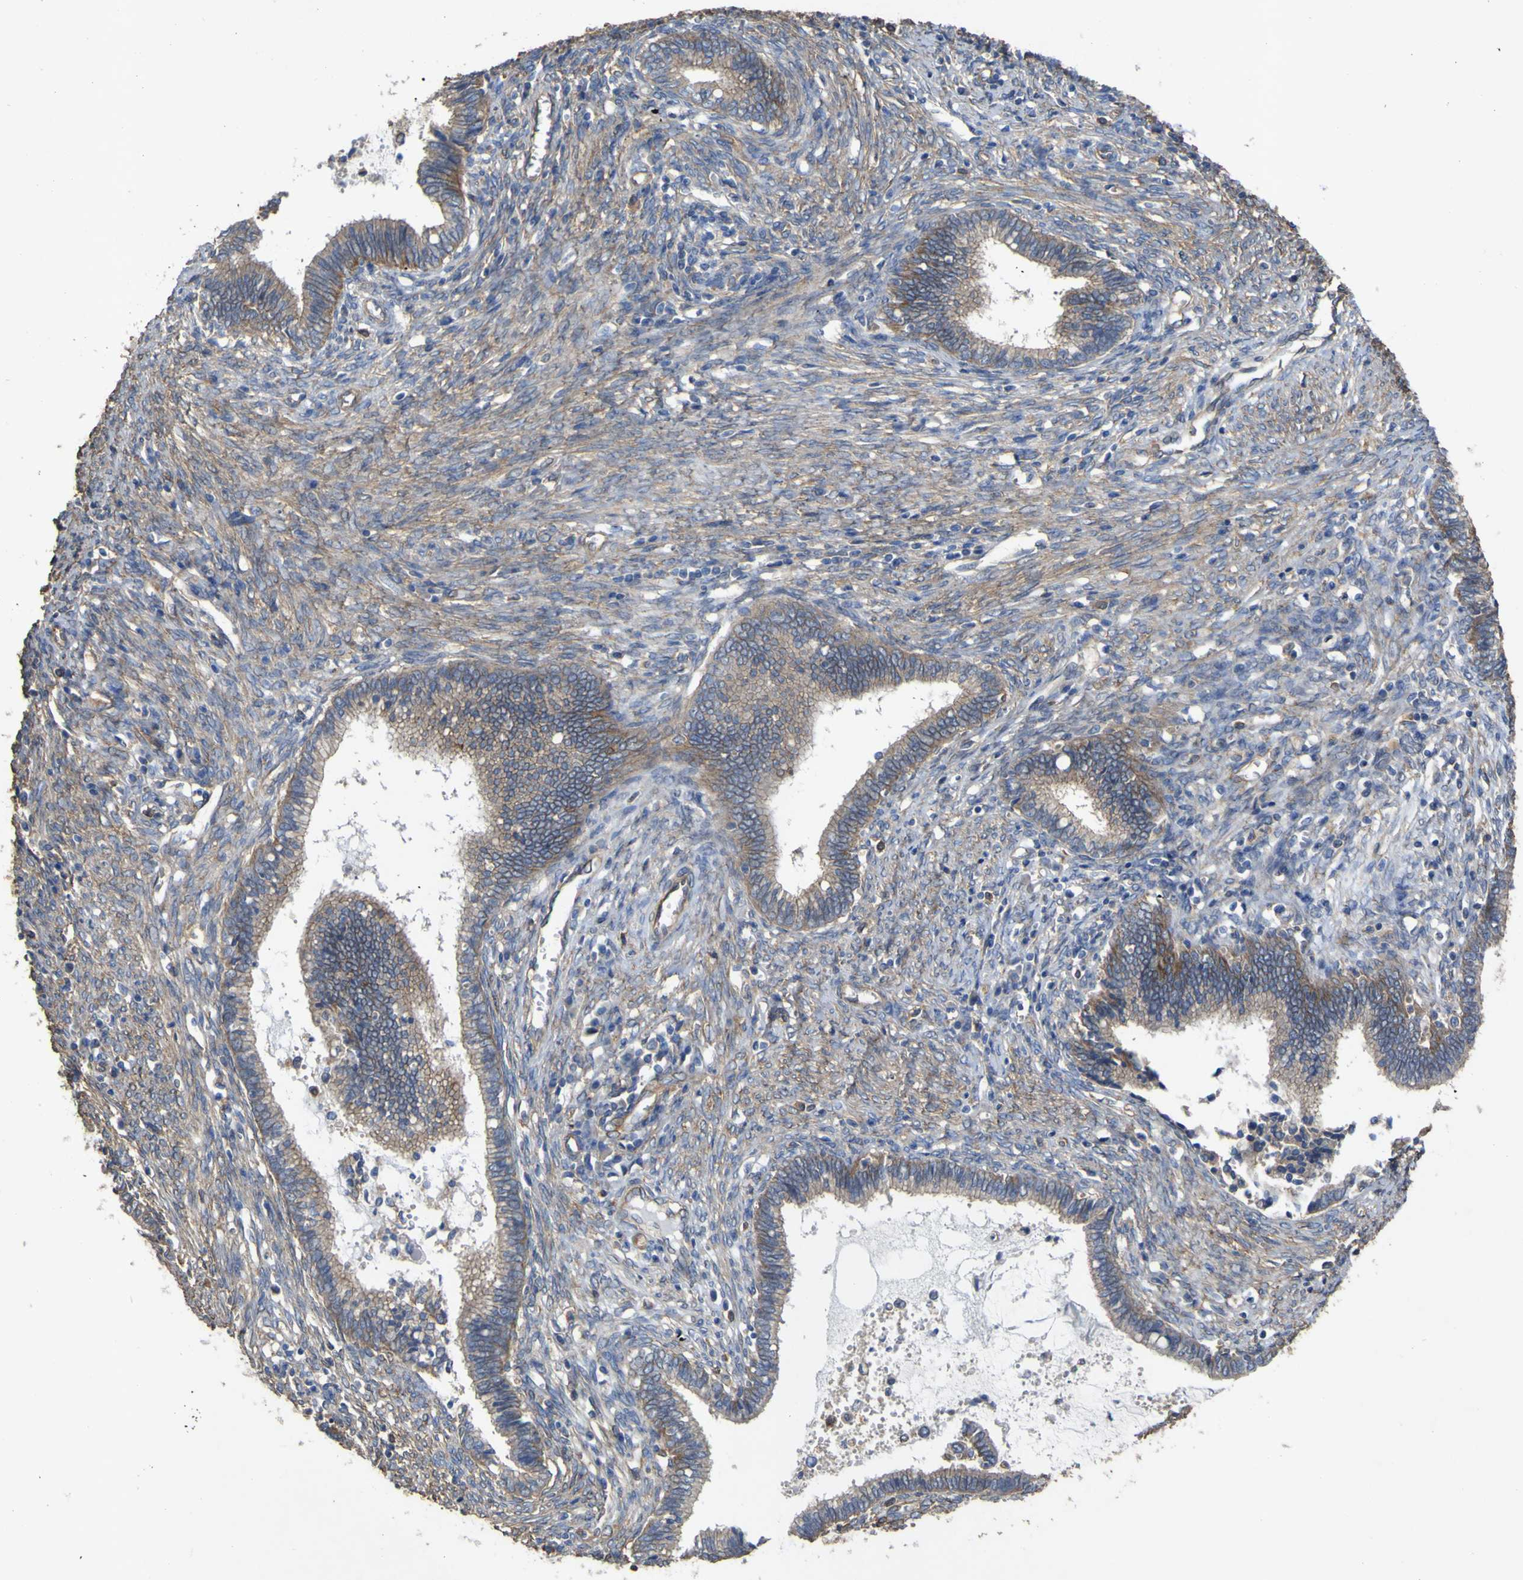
{"staining": {"intensity": "weak", "quantity": ">75%", "location": "cytoplasmic/membranous"}, "tissue": "cervical cancer", "cell_type": "Tumor cells", "image_type": "cancer", "snomed": [{"axis": "morphology", "description": "Adenocarcinoma, NOS"}, {"axis": "topography", "description": "Cervix"}], "caption": "This is a photomicrograph of IHC staining of cervical cancer (adenocarcinoma), which shows weak expression in the cytoplasmic/membranous of tumor cells.", "gene": "TNFSF15", "patient": {"sex": "female", "age": 44}}